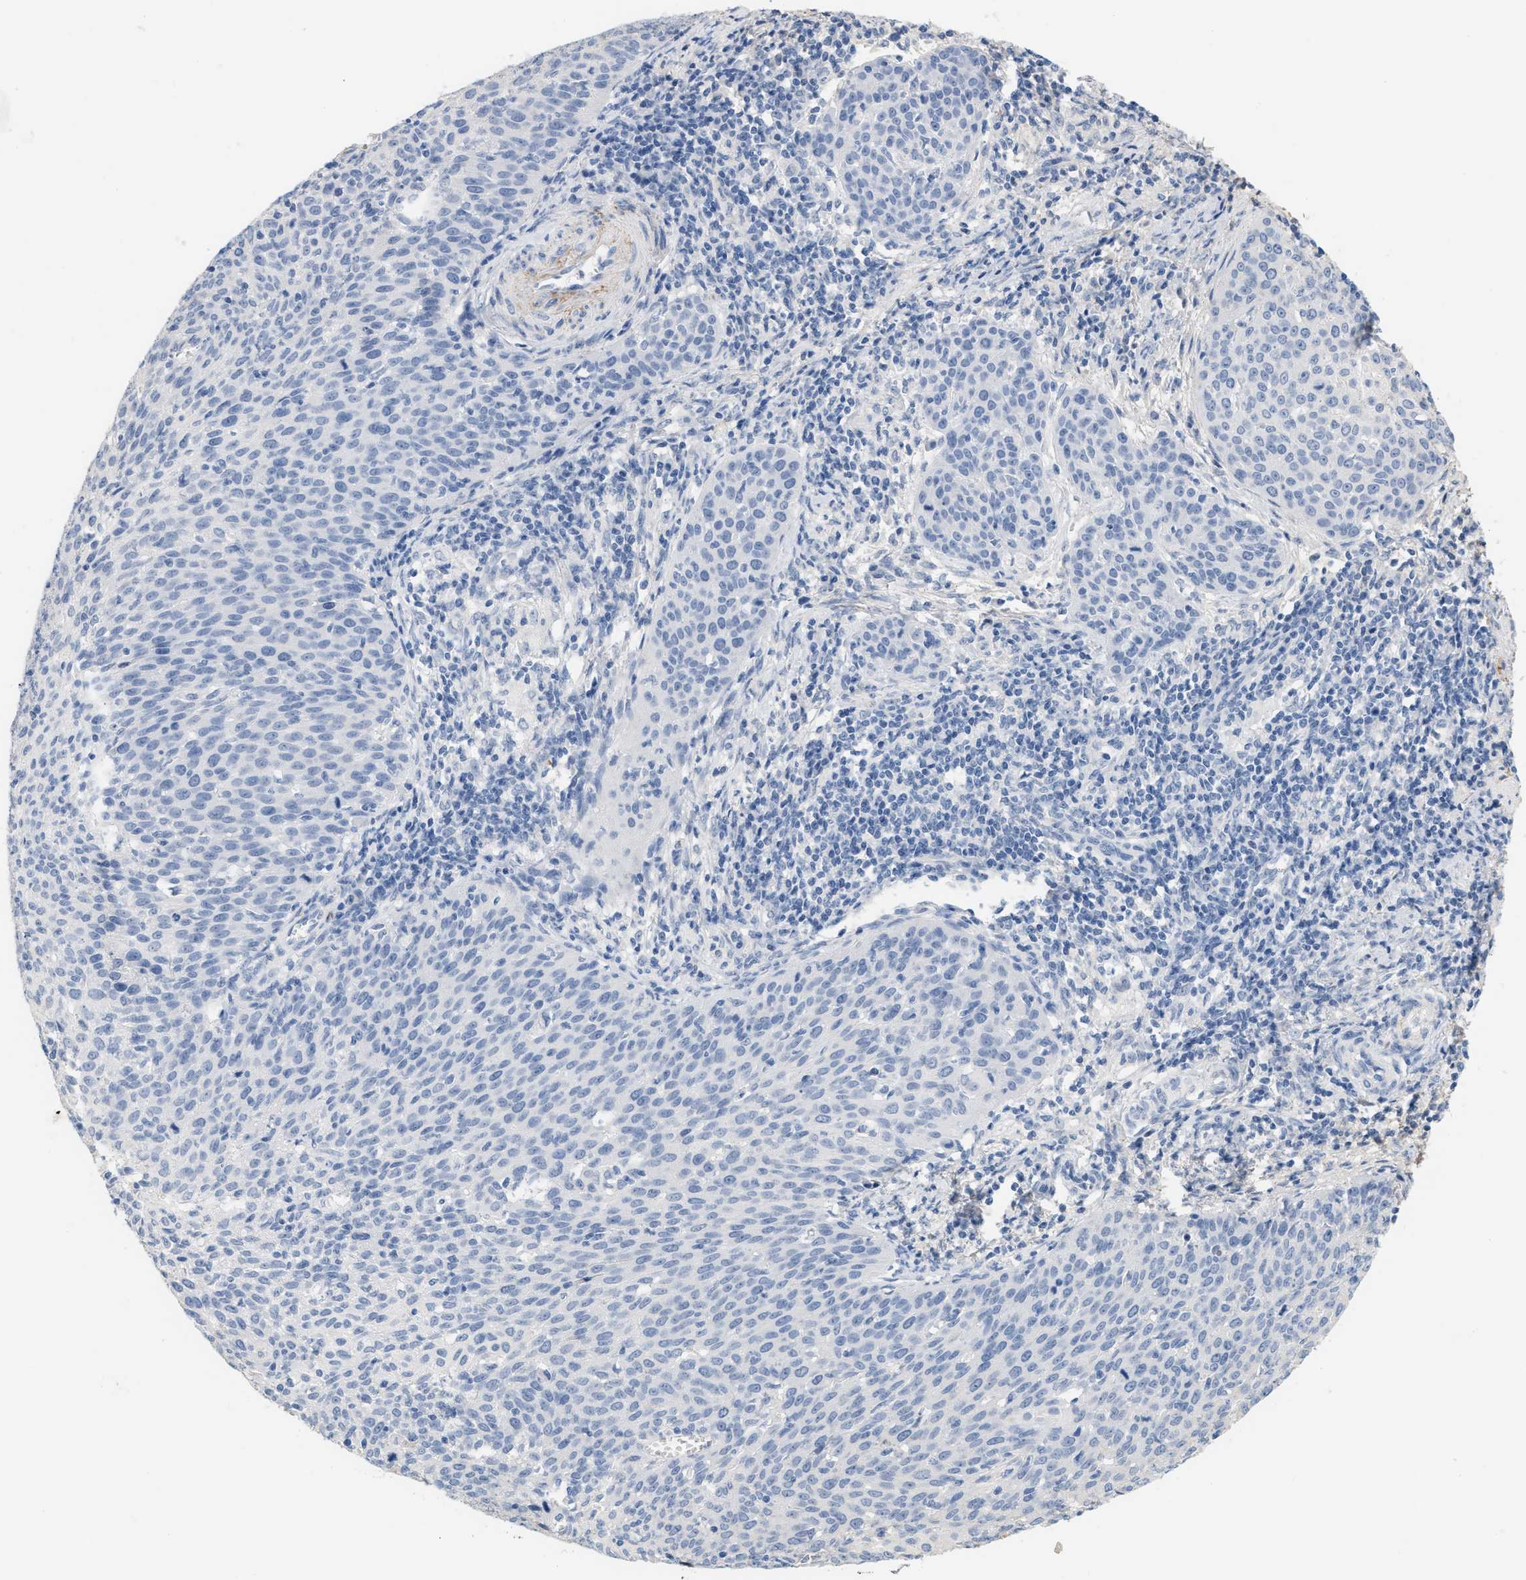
{"staining": {"intensity": "negative", "quantity": "none", "location": "none"}, "tissue": "cervical cancer", "cell_type": "Tumor cells", "image_type": "cancer", "snomed": [{"axis": "morphology", "description": "Squamous cell carcinoma, NOS"}, {"axis": "topography", "description": "Cervix"}], "caption": "Immunohistochemical staining of cervical cancer (squamous cell carcinoma) displays no significant positivity in tumor cells.", "gene": "CFH", "patient": {"sex": "female", "age": 38}}